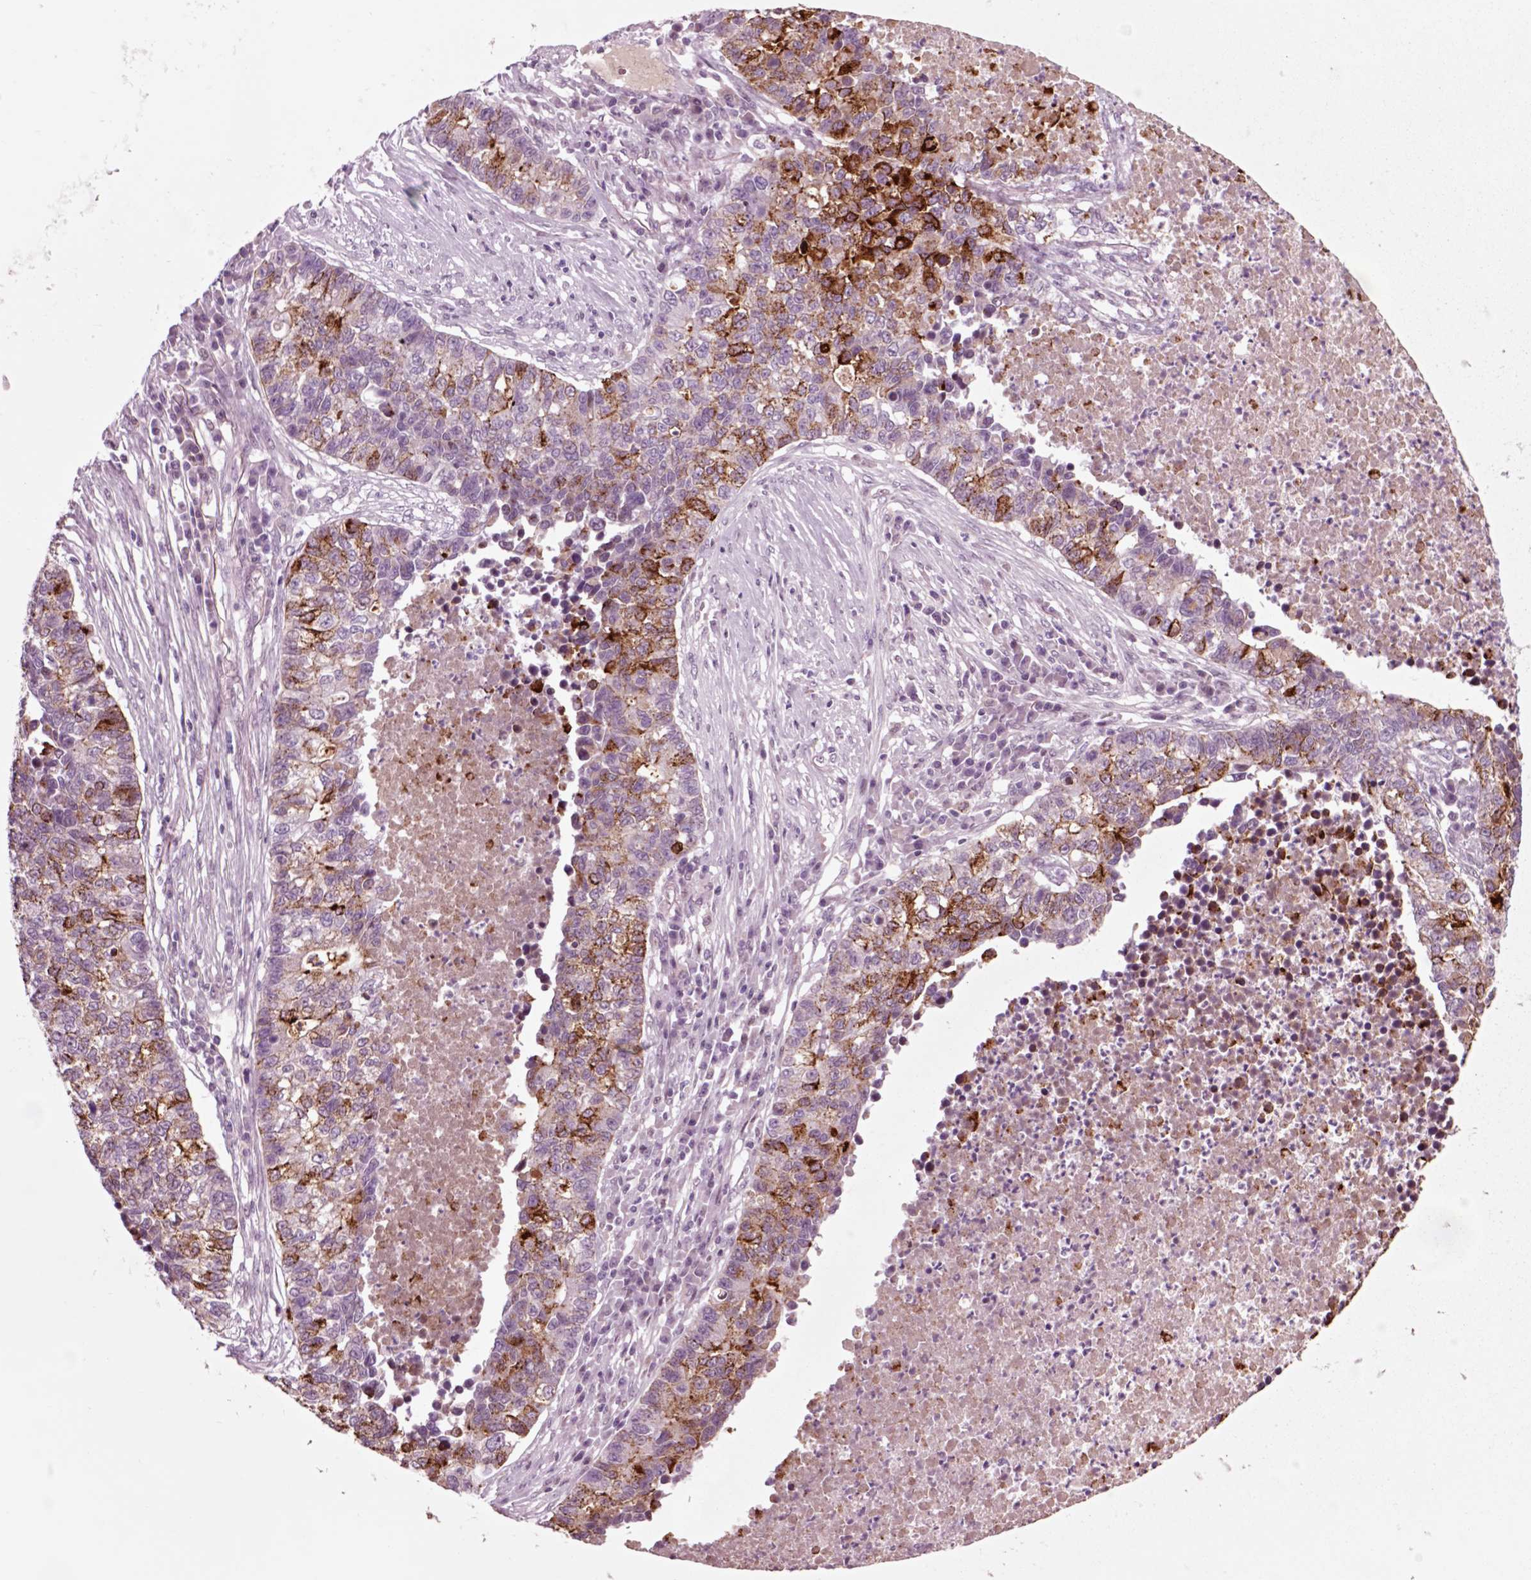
{"staining": {"intensity": "strong", "quantity": "25%-75%", "location": "cytoplasmic/membranous"}, "tissue": "lung cancer", "cell_type": "Tumor cells", "image_type": "cancer", "snomed": [{"axis": "morphology", "description": "Adenocarcinoma, NOS"}, {"axis": "topography", "description": "Lung"}], "caption": "The image demonstrates a brown stain indicating the presence of a protein in the cytoplasmic/membranous of tumor cells in lung cancer.", "gene": "CHGB", "patient": {"sex": "male", "age": 57}}